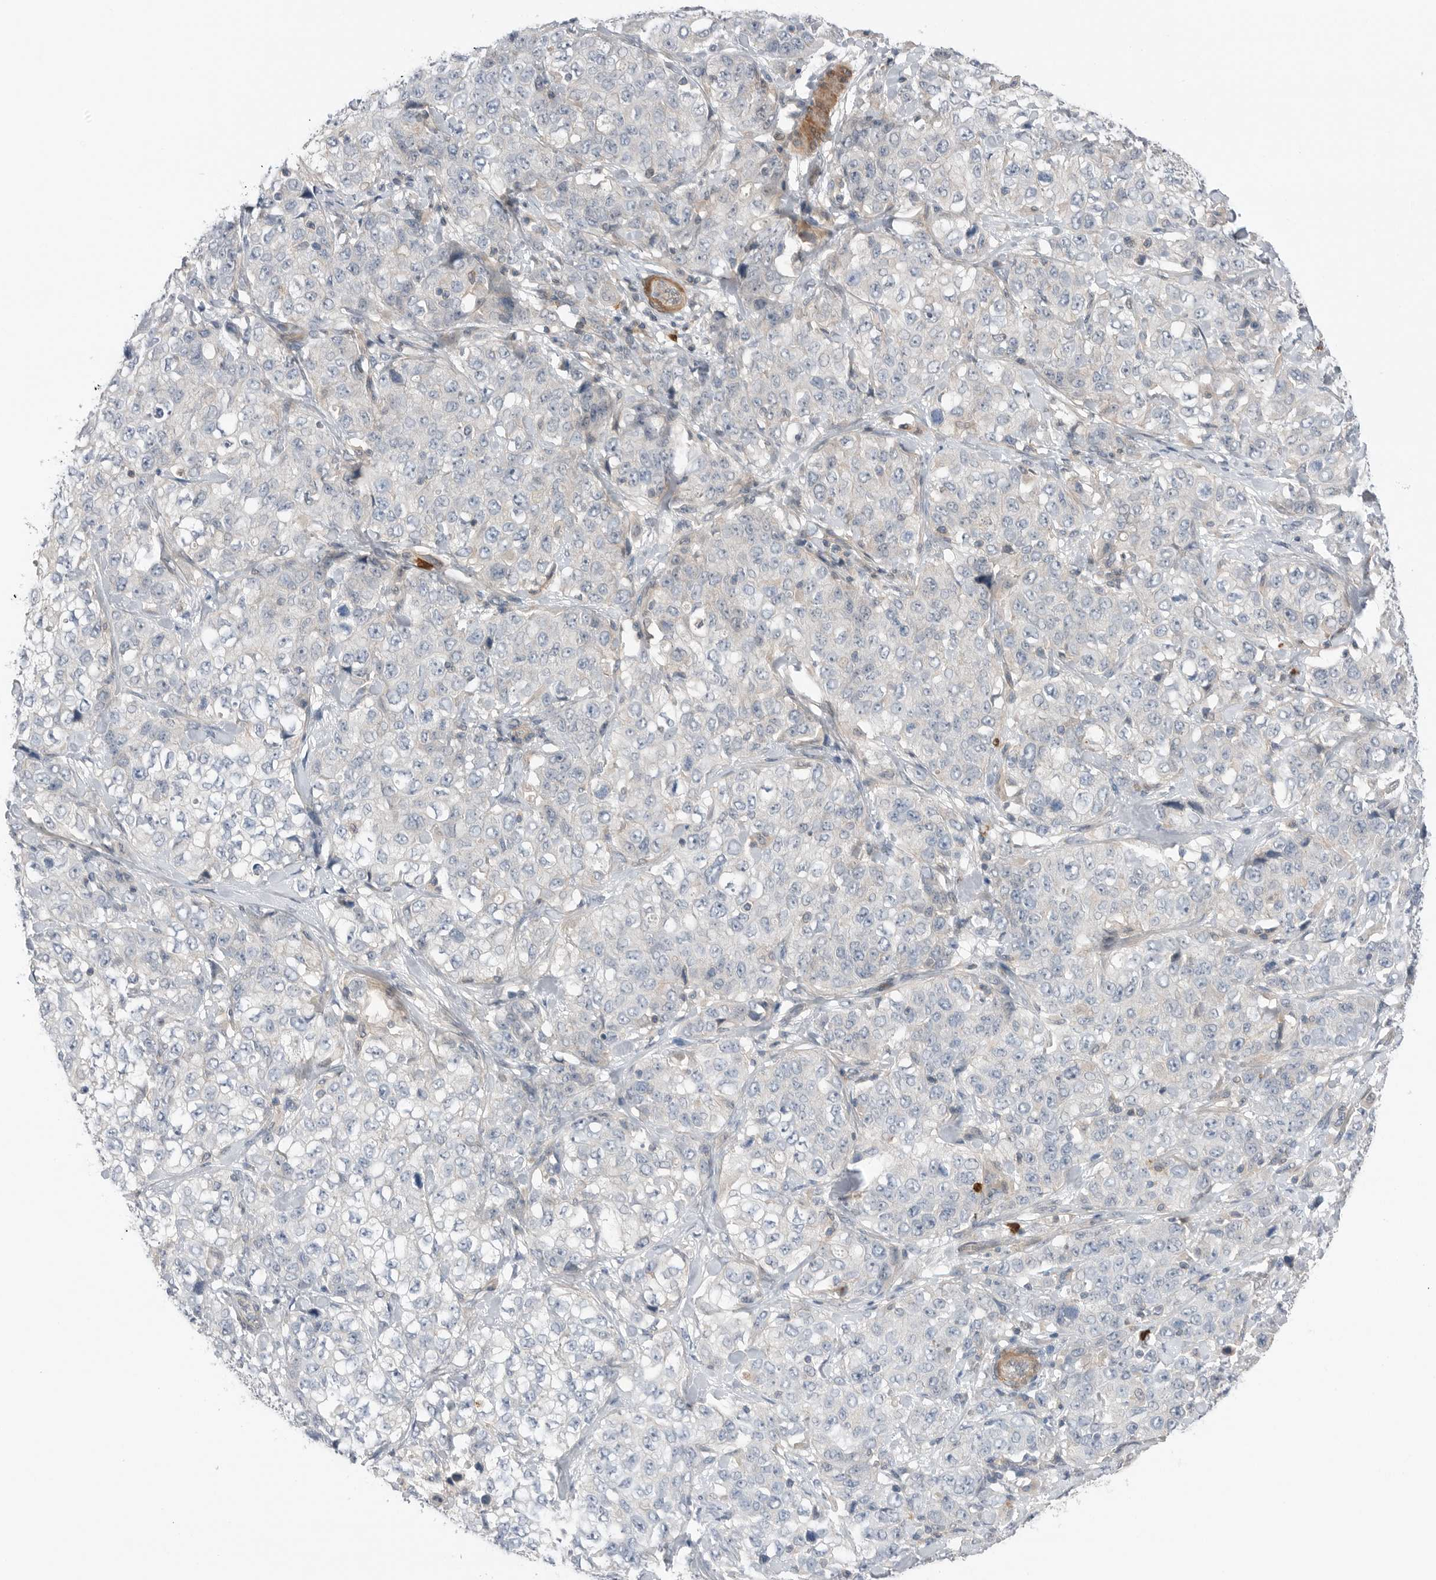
{"staining": {"intensity": "negative", "quantity": "none", "location": "none"}, "tissue": "stomach cancer", "cell_type": "Tumor cells", "image_type": "cancer", "snomed": [{"axis": "morphology", "description": "Adenocarcinoma, NOS"}, {"axis": "topography", "description": "Stomach"}], "caption": "Tumor cells show no significant expression in stomach cancer.", "gene": "PEAK1", "patient": {"sex": "male", "age": 48}}